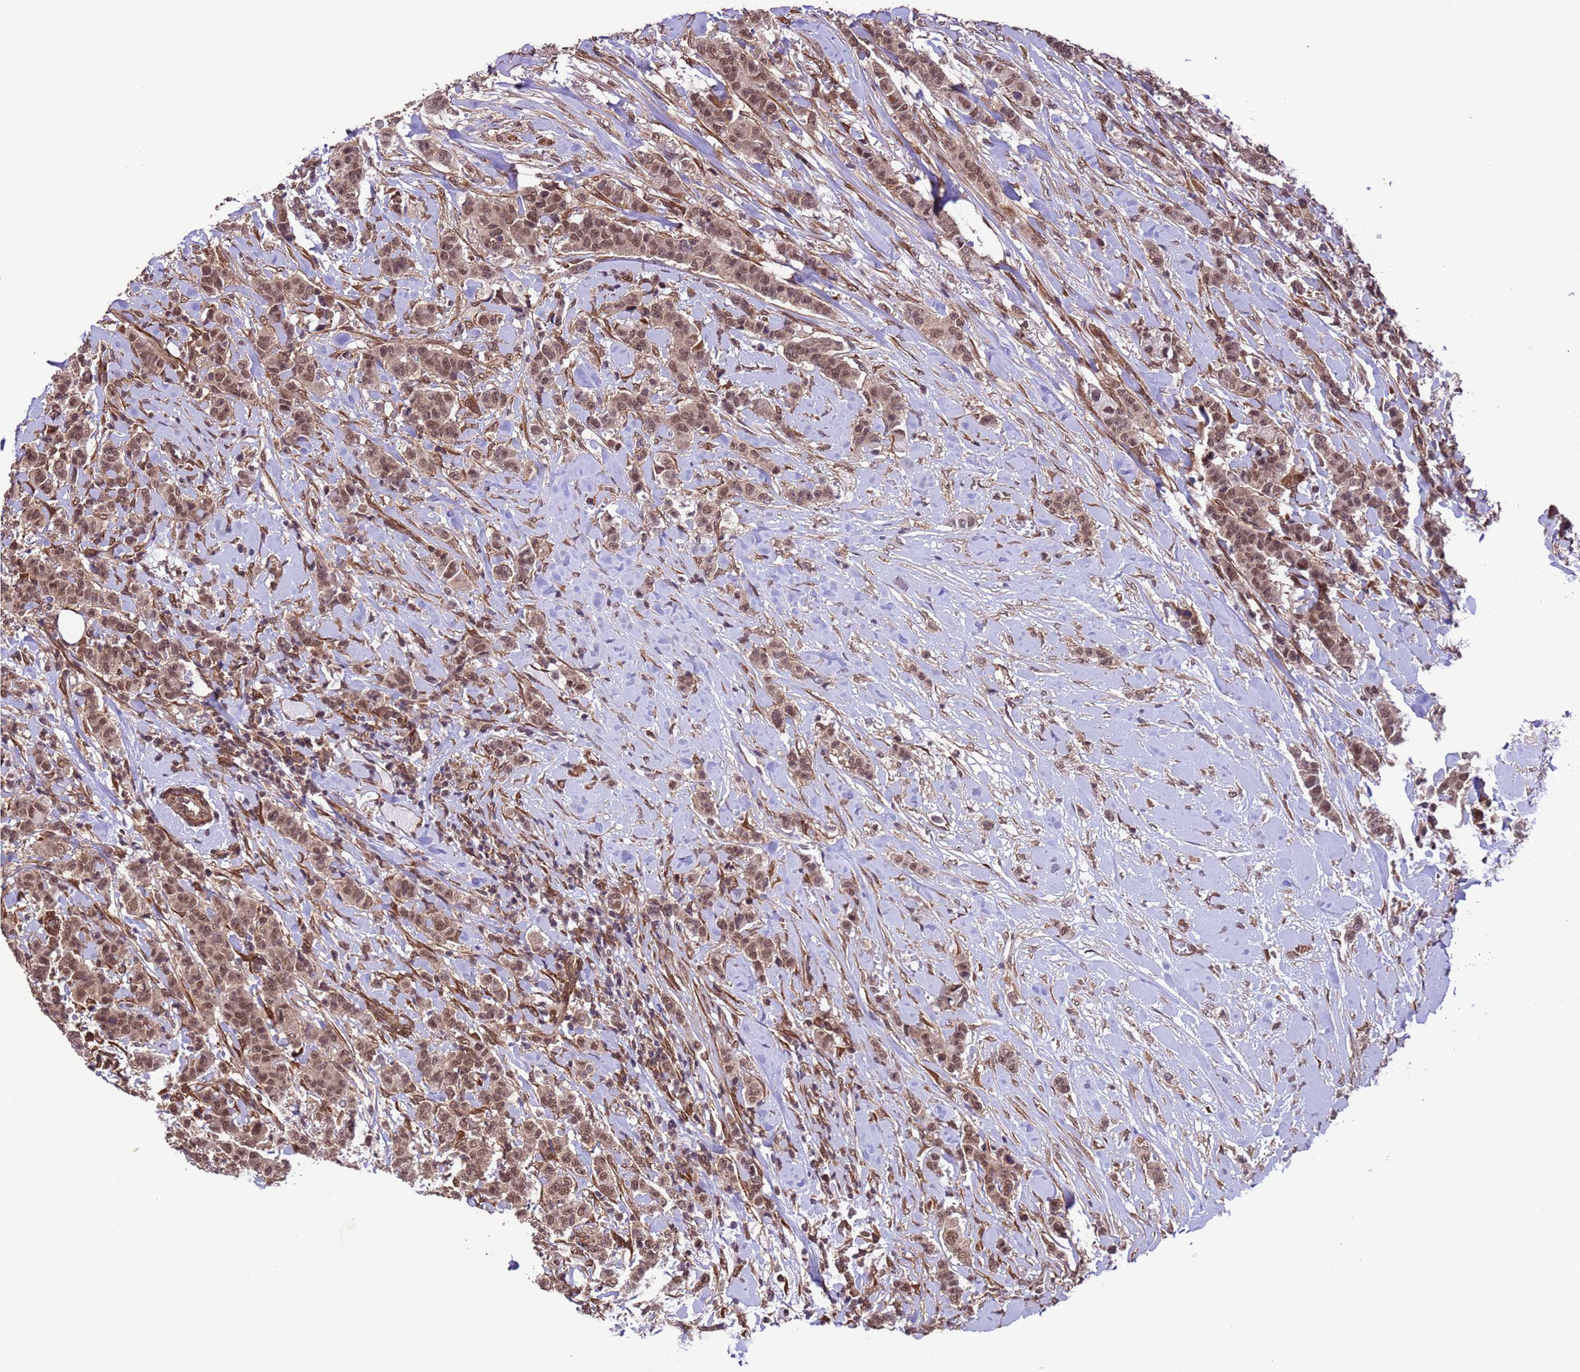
{"staining": {"intensity": "moderate", "quantity": ">75%", "location": "nuclear"}, "tissue": "breast cancer", "cell_type": "Tumor cells", "image_type": "cancer", "snomed": [{"axis": "morphology", "description": "Duct carcinoma"}, {"axis": "topography", "description": "Breast"}], "caption": "Moderate nuclear protein expression is present in approximately >75% of tumor cells in breast cancer. Nuclei are stained in blue.", "gene": "VSTM4", "patient": {"sex": "female", "age": 40}}